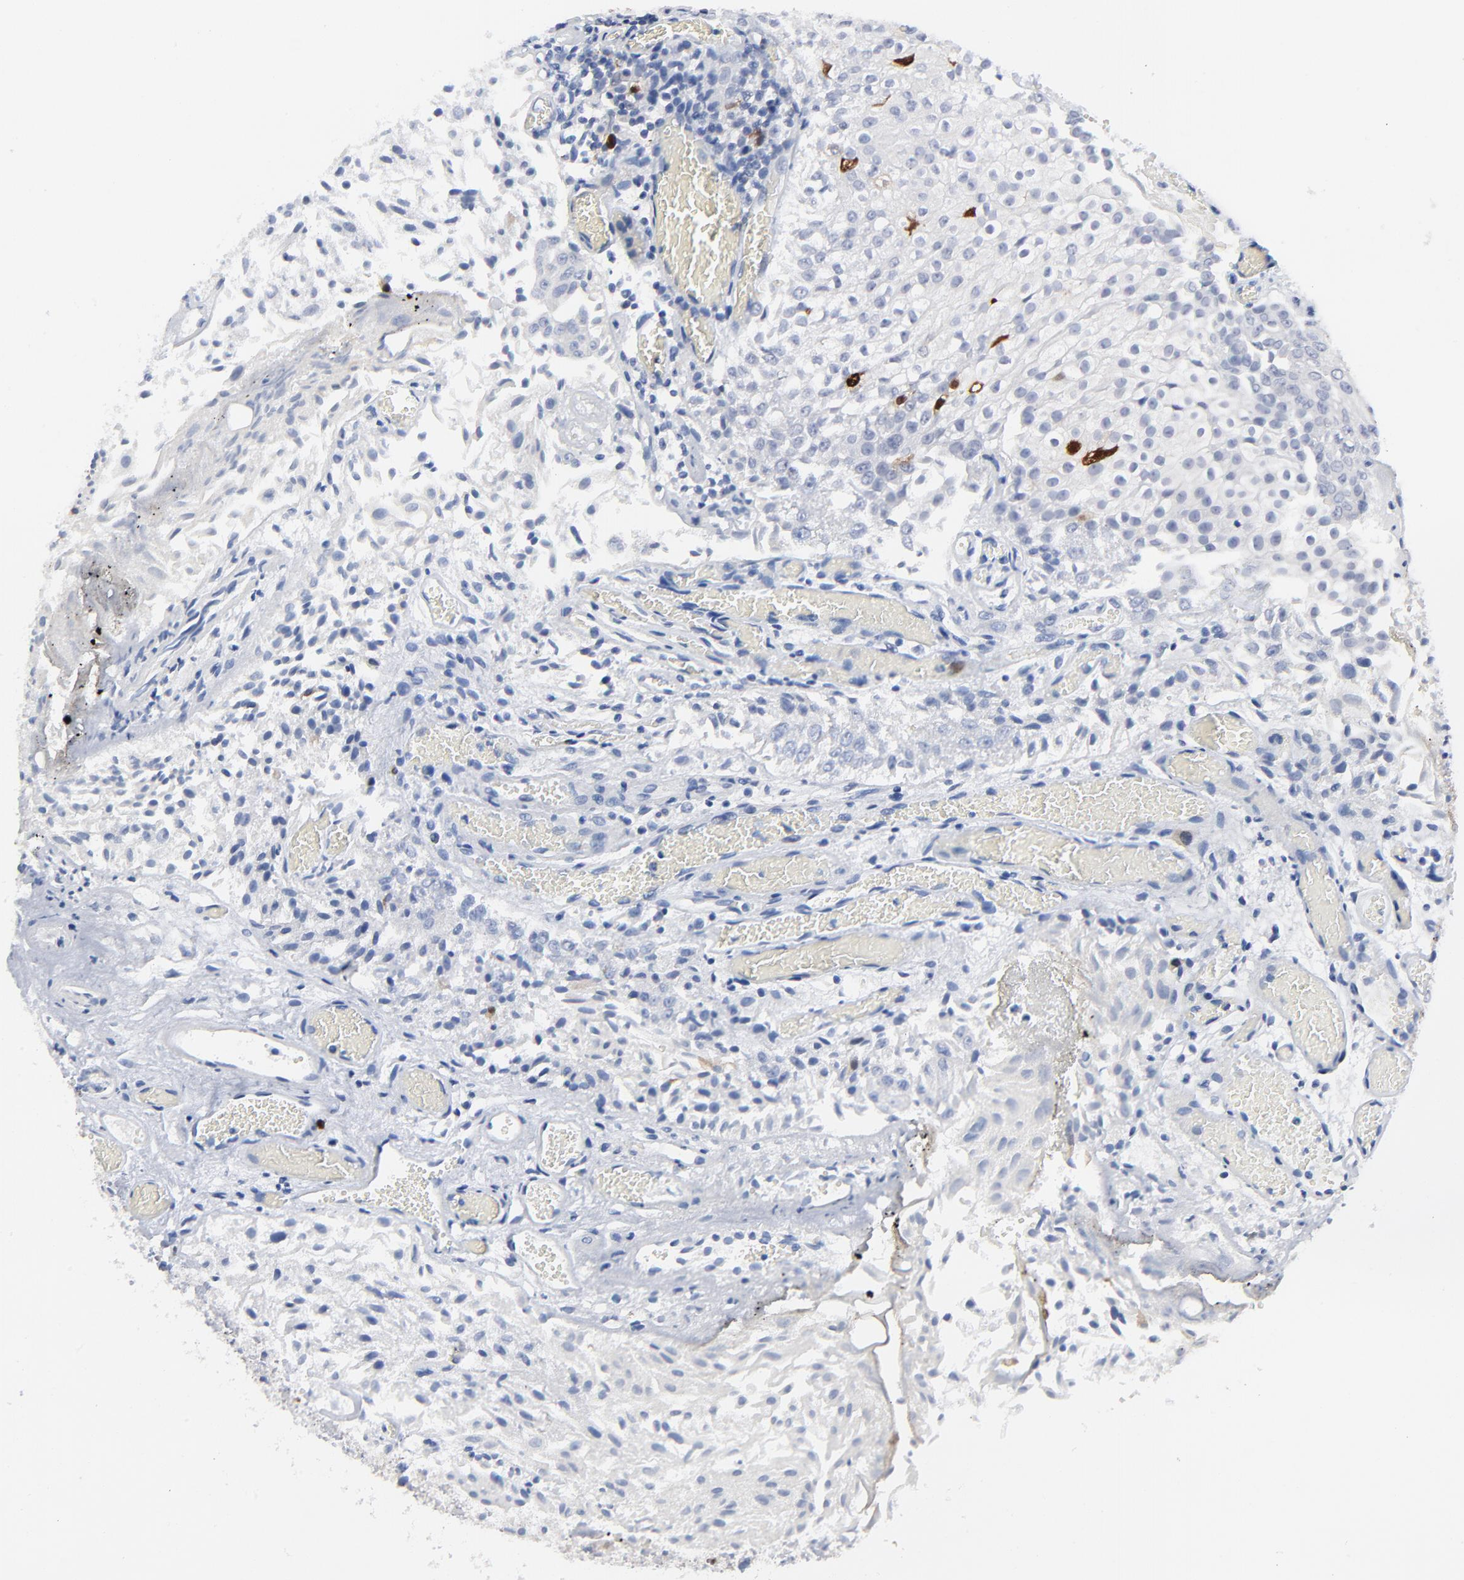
{"staining": {"intensity": "strong", "quantity": "<25%", "location": "cytoplasmic/membranous,nuclear"}, "tissue": "urothelial cancer", "cell_type": "Tumor cells", "image_type": "cancer", "snomed": [{"axis": "morphology", "description": "Urothelial carcinoma, Low grade"}, {"axis": "topography", "description": "Urinary bladder"}], "caption": "IHC of low-grade urothelial carcinoma demonstrates medium levels of strong cytoplasmic/membranous and nuclear staining in about <25% of tumor cells. The staining was performed using DAB (3,3'-diaminobenzidine) to visualize the protein expression in brown, while the nuclei were stained in blue with hematoxylin (Magnification: 20x).", "gene": "CDK1", "patient": {"sex": "male", "age": 86}}